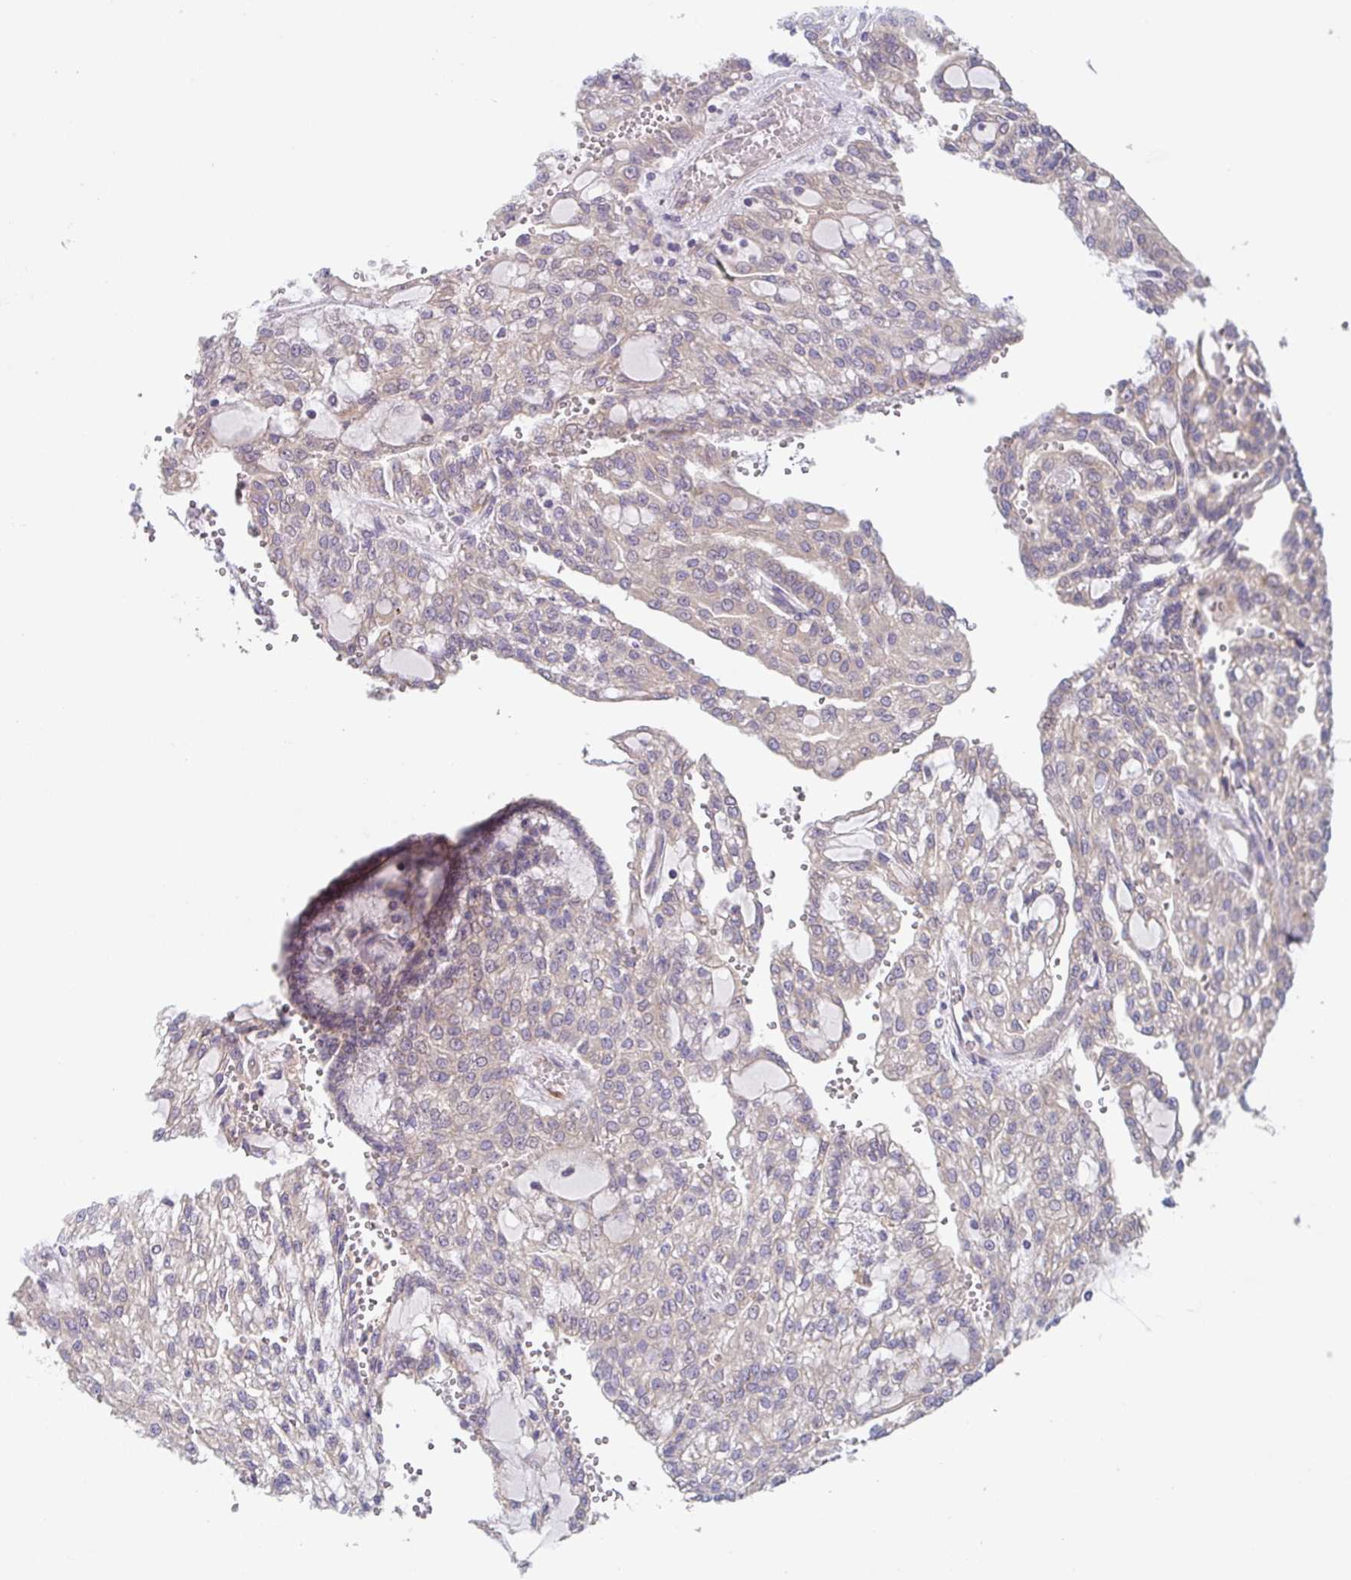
{"staining": {"intensity": "negative", "quantity": "none", "location": "none"}, "tissue": "renal cancer", "cell_type": "Tumor cells", "image_type": "cancer", "snomed": [{"axis": "morphology", "description": "Adenocarcinoma, NOS"}, {"axis": "topography", "description": "Kidney"}], "caption": "An IHC image of renal cancer (adenocarcinoma) is shown. There is no staining in tumor cells of renal cancer (adenocarcinoma).", "gene": "TSPAN31", "patient": {"sex": "male", "age": 63}}